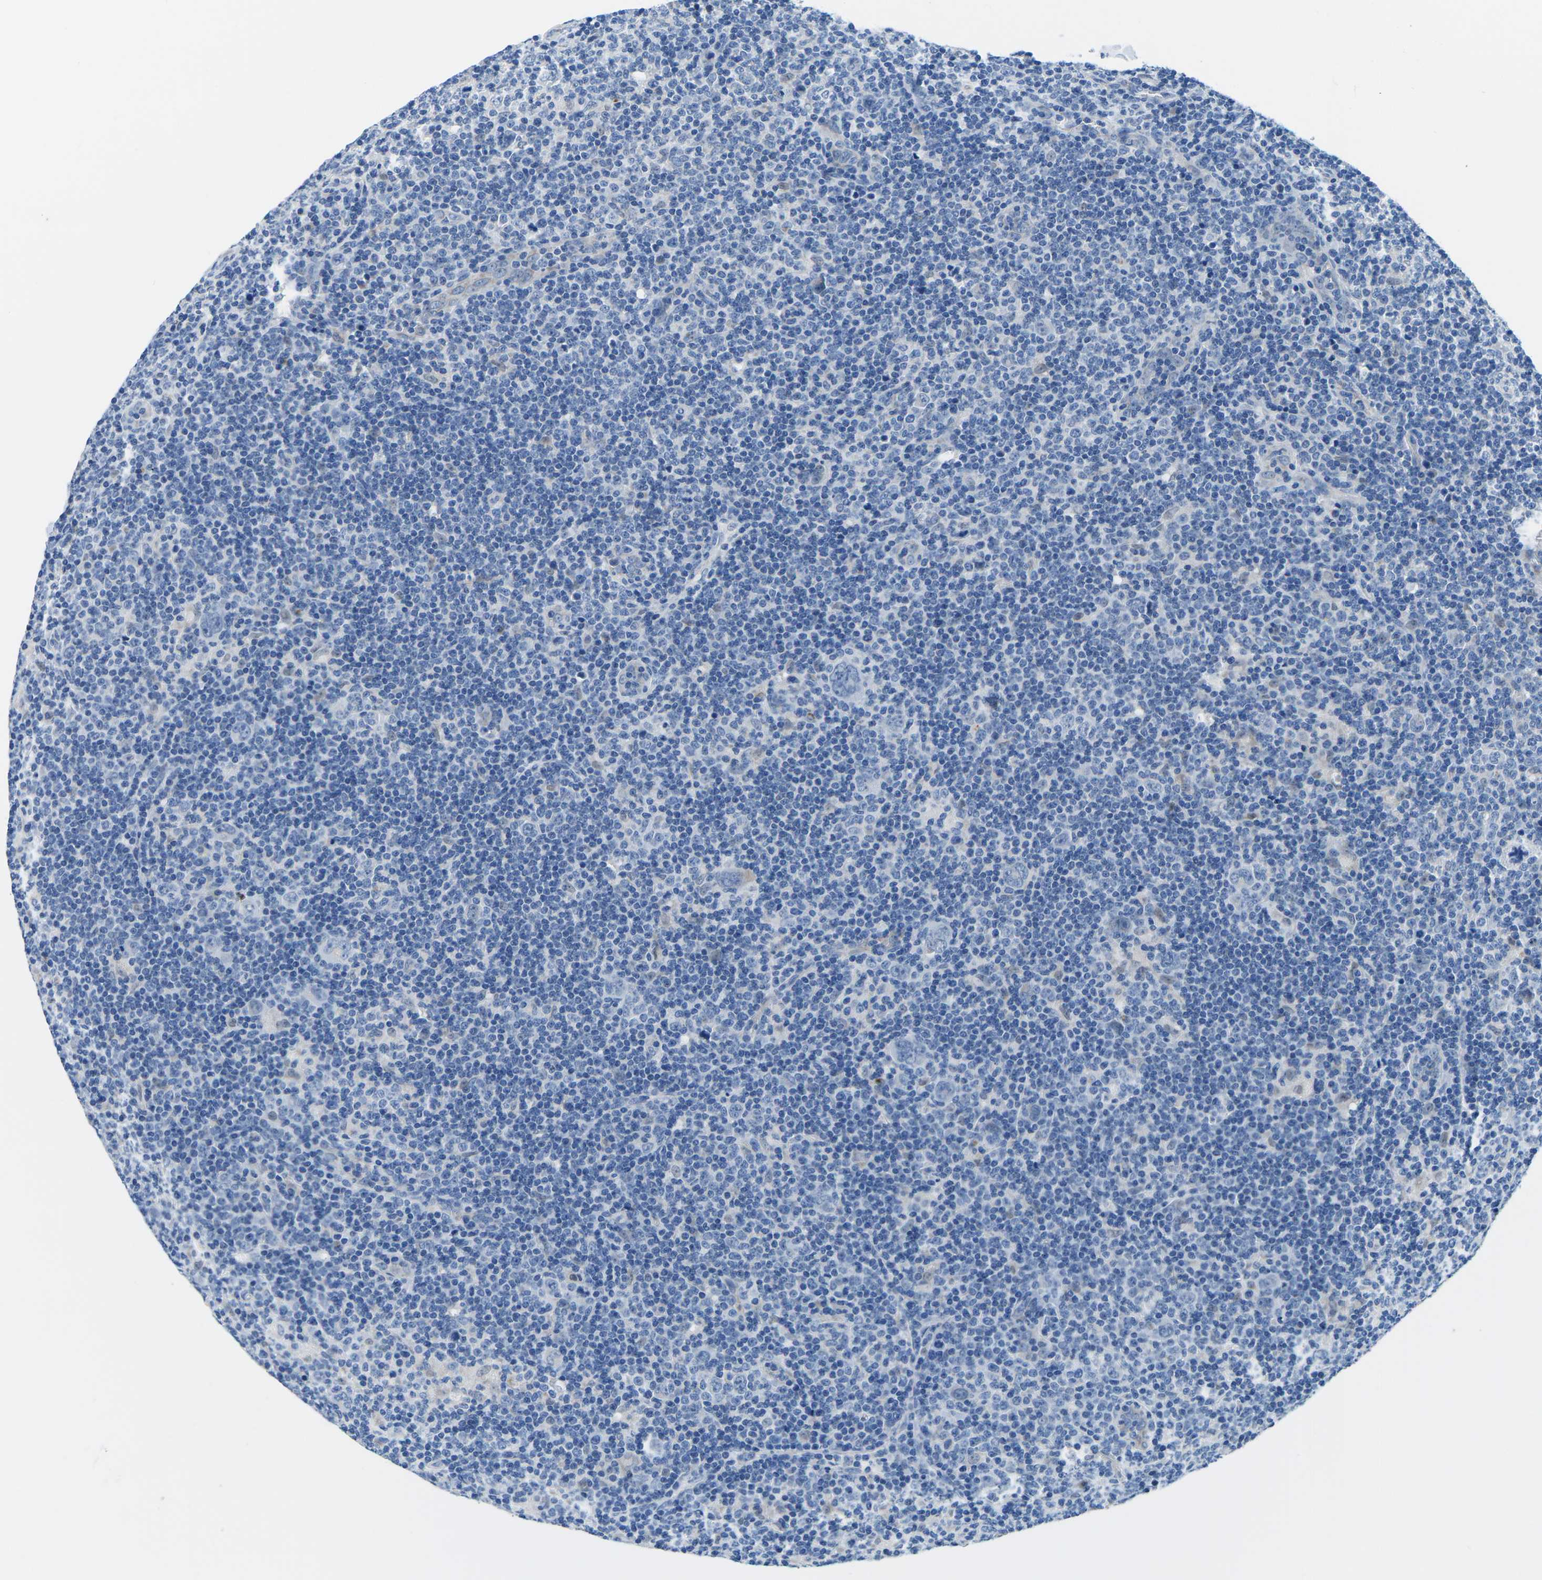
{"staining": {"intensity": "negative", "quantity": "none", "location": "none"}, "tissue": "lymphoma", "cell_type": "Tumor cells", "image_type": "cancer", "snomed": [{"axis": "morphology", "description": "Hodgkin's disease, NOS"}, {"axis": "topography", "description": "Lymph node"}], "caption": "Hodgkin's disease stained for a protein using IHC displays no staining tumor cells.", "gene": "TM6SF1", "patient": {"sex": "female", "age": 57}}